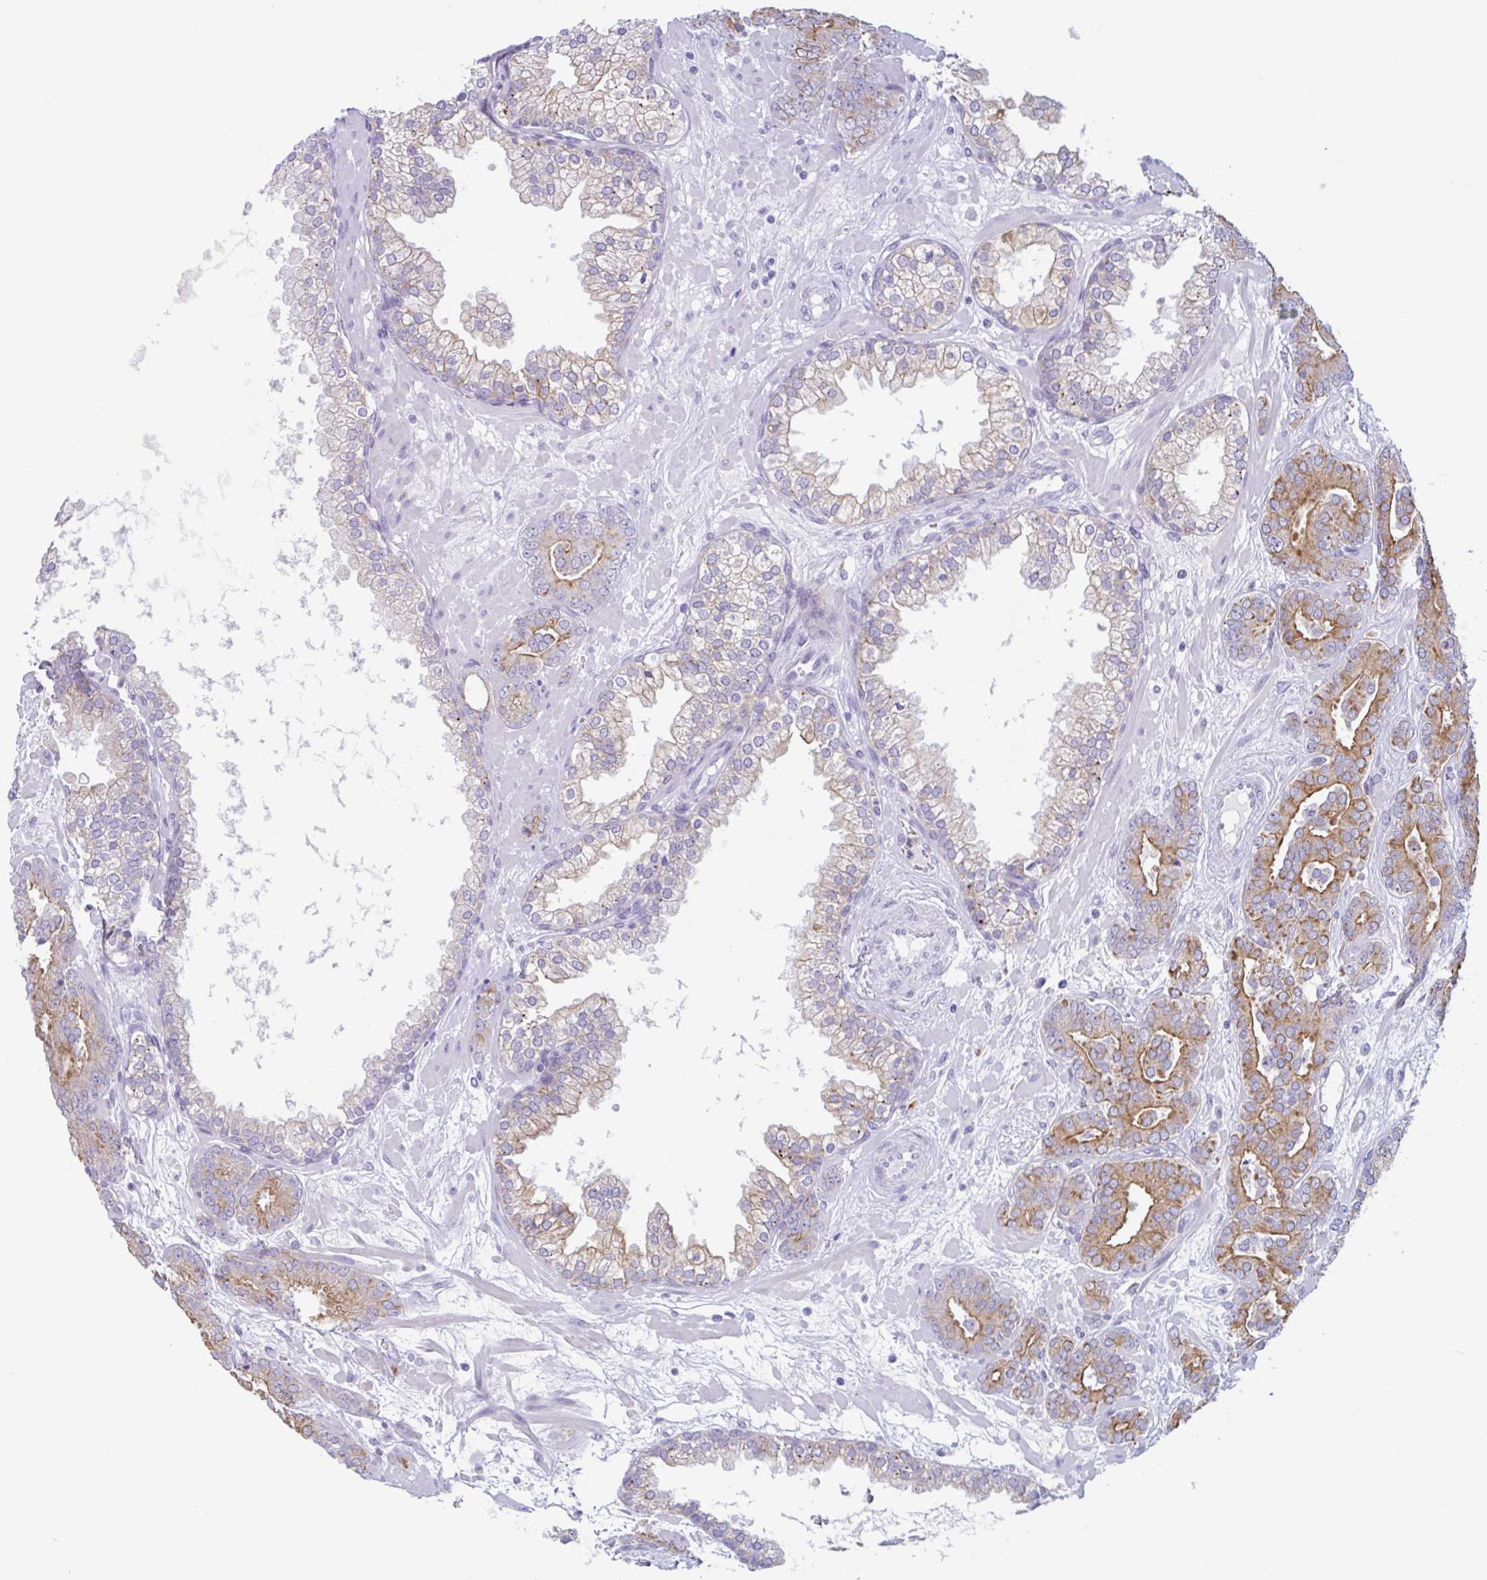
{"staining": {"intensity": "moderate", "quantity": ">75%", "location": "cytoplasmic/membranous"}, "tissue": "prostate cancer", "cell_type": "Tumor cells", "image_type": "cancer", "snomed": [{"axis": "morphology", "description": "Adenocarcinoma, High grade"}, {"axis": "topography", "description": "Prostate"}], "caption": "This image shows prostate cancer stained with IHC to label a protein in brown. The cytoplasmic/membranous of tumor cells show moderate positivity for the protein. Nuclei are counter-stained blue.", "gene": "DTWD2", "patient": {"sex": "male", "age": 66}}